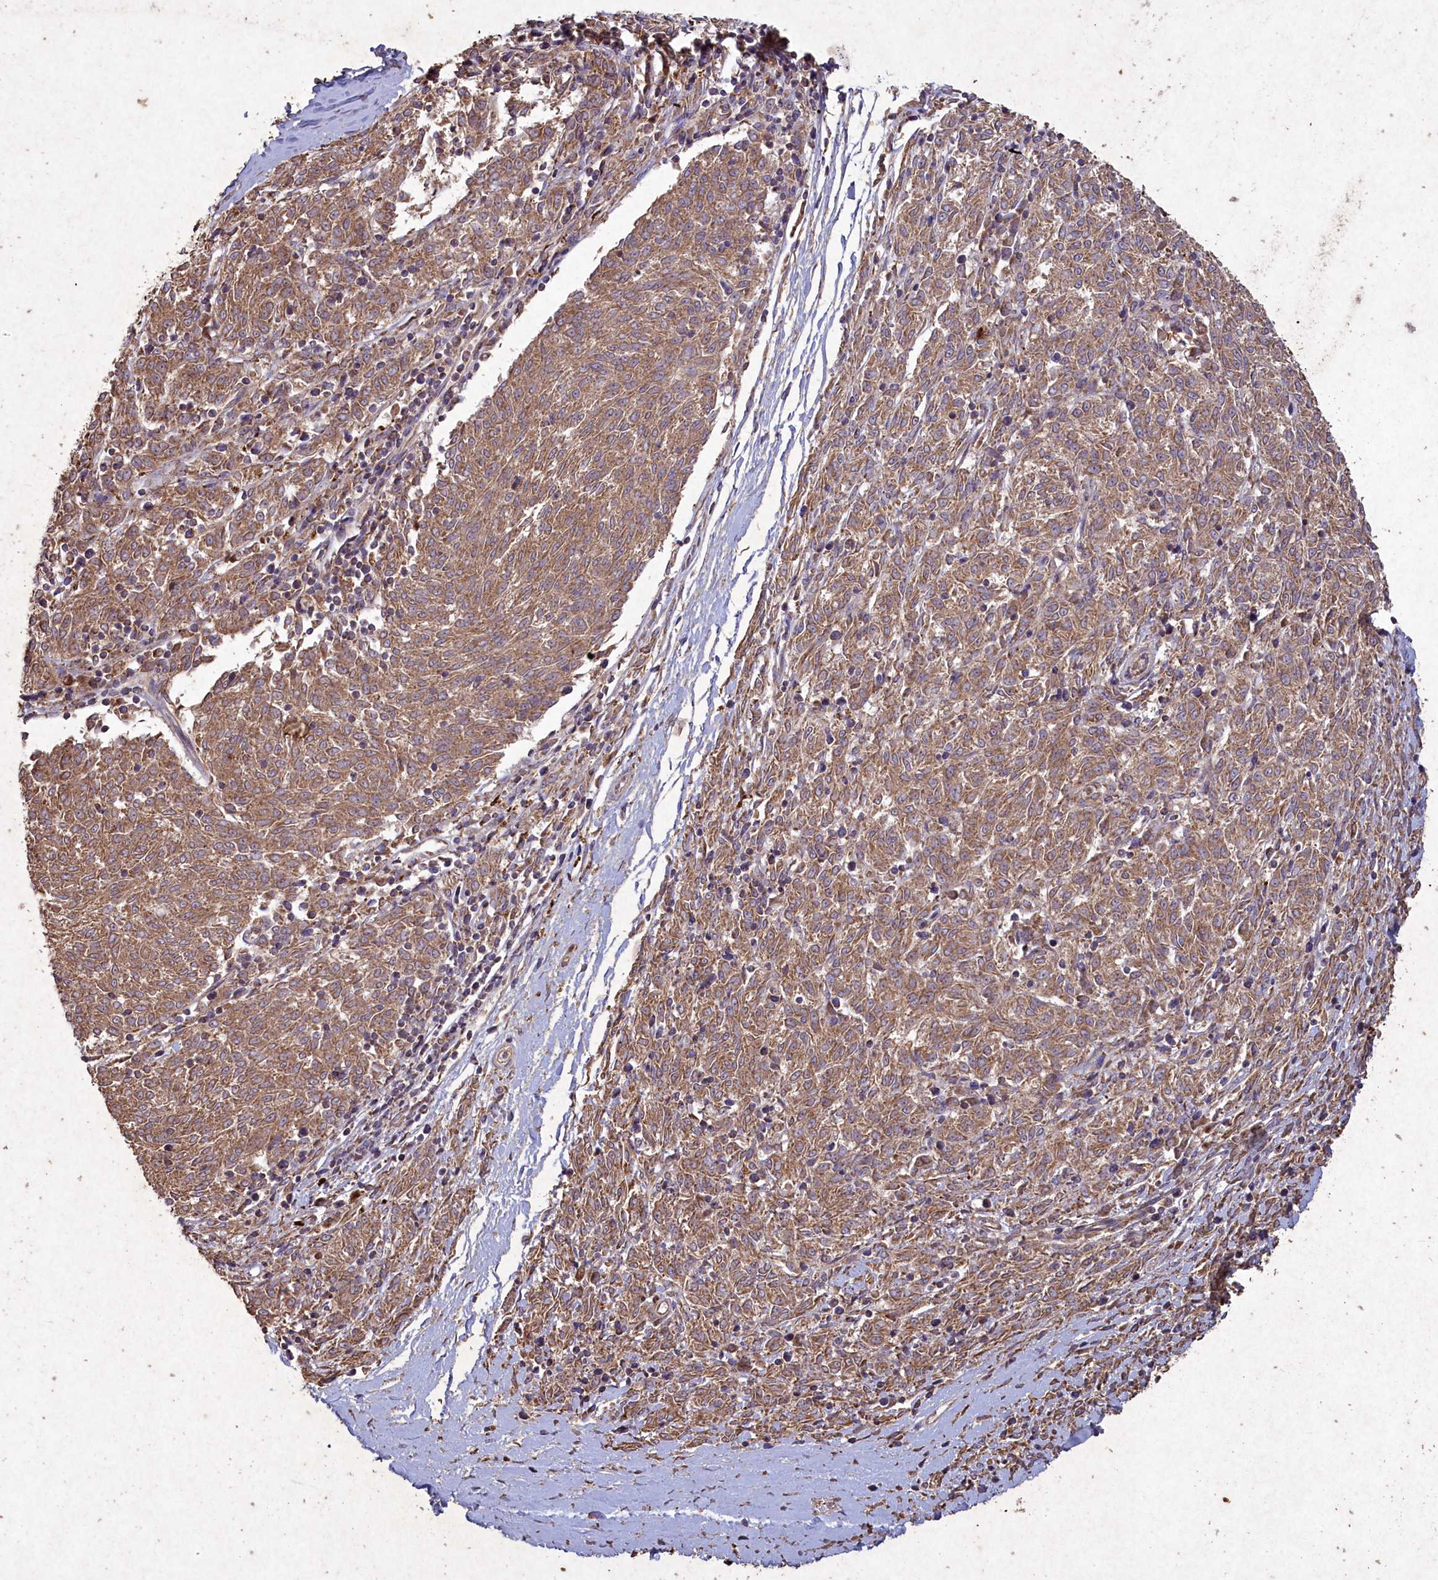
{"staining": {"intensity": "moderate", "quantity": ">75%", "location": "cytoplasmic/membranous"}, "tissue": "melanoma", "cell_type": "Tumor cells", "image_type": "cancer", "snomed": [{"axis": "morphology", "description": "Malignant melanoma, NOS"}, {"axis": "topography", "description": "Skin"}], "caption": "Malignant melanoma tissue demonstrates moderate cytoplasmic/membranous positivity in about >75% of tumor cells, visualized by immunohistochemistry.", "gene": "CIAO2B", "patient": {"sex": "female", "age": 72}}